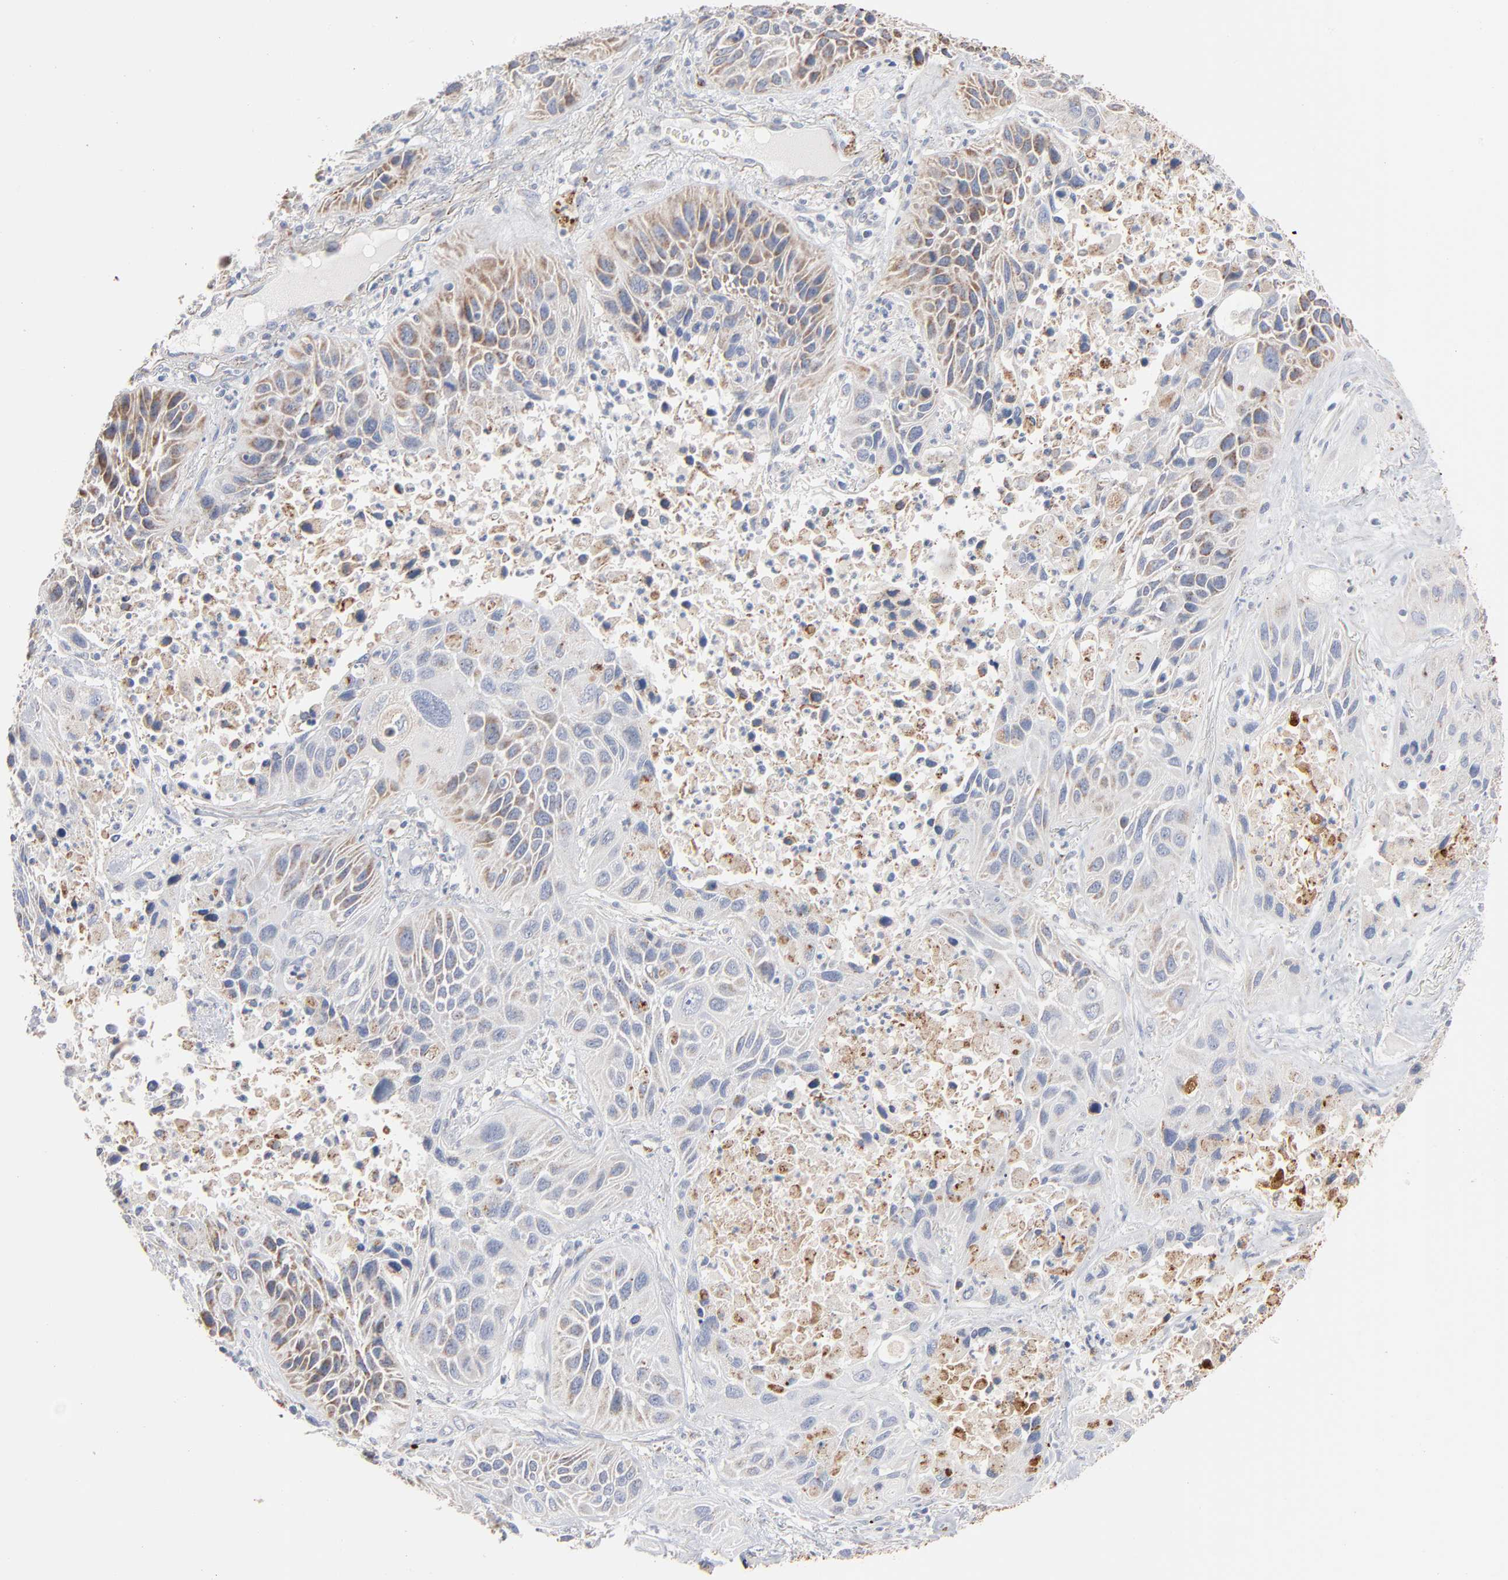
{"staining": {"intensity": "moderate", "quantity": "25%-75%", "location": "cytoplasmic/membranous"}, "tissue": "lung cancer", "cell_type": "Tumor cells", "image_type": "cancer", "snomed": [{"axis": "morphology", "description": "Squamous cell carcinoma, NOS"}, {"axis": "topography", "description": "Lung"}], "caption": "Immunohistochemical staining of human lung squamous cell carcinoma displays moderate cytoplasmic/membranous protein positivity in approximately 25%-75% of tumor cells.", "gene": "UQCRC1", "patient": {"sex": "female", "age": 76}}